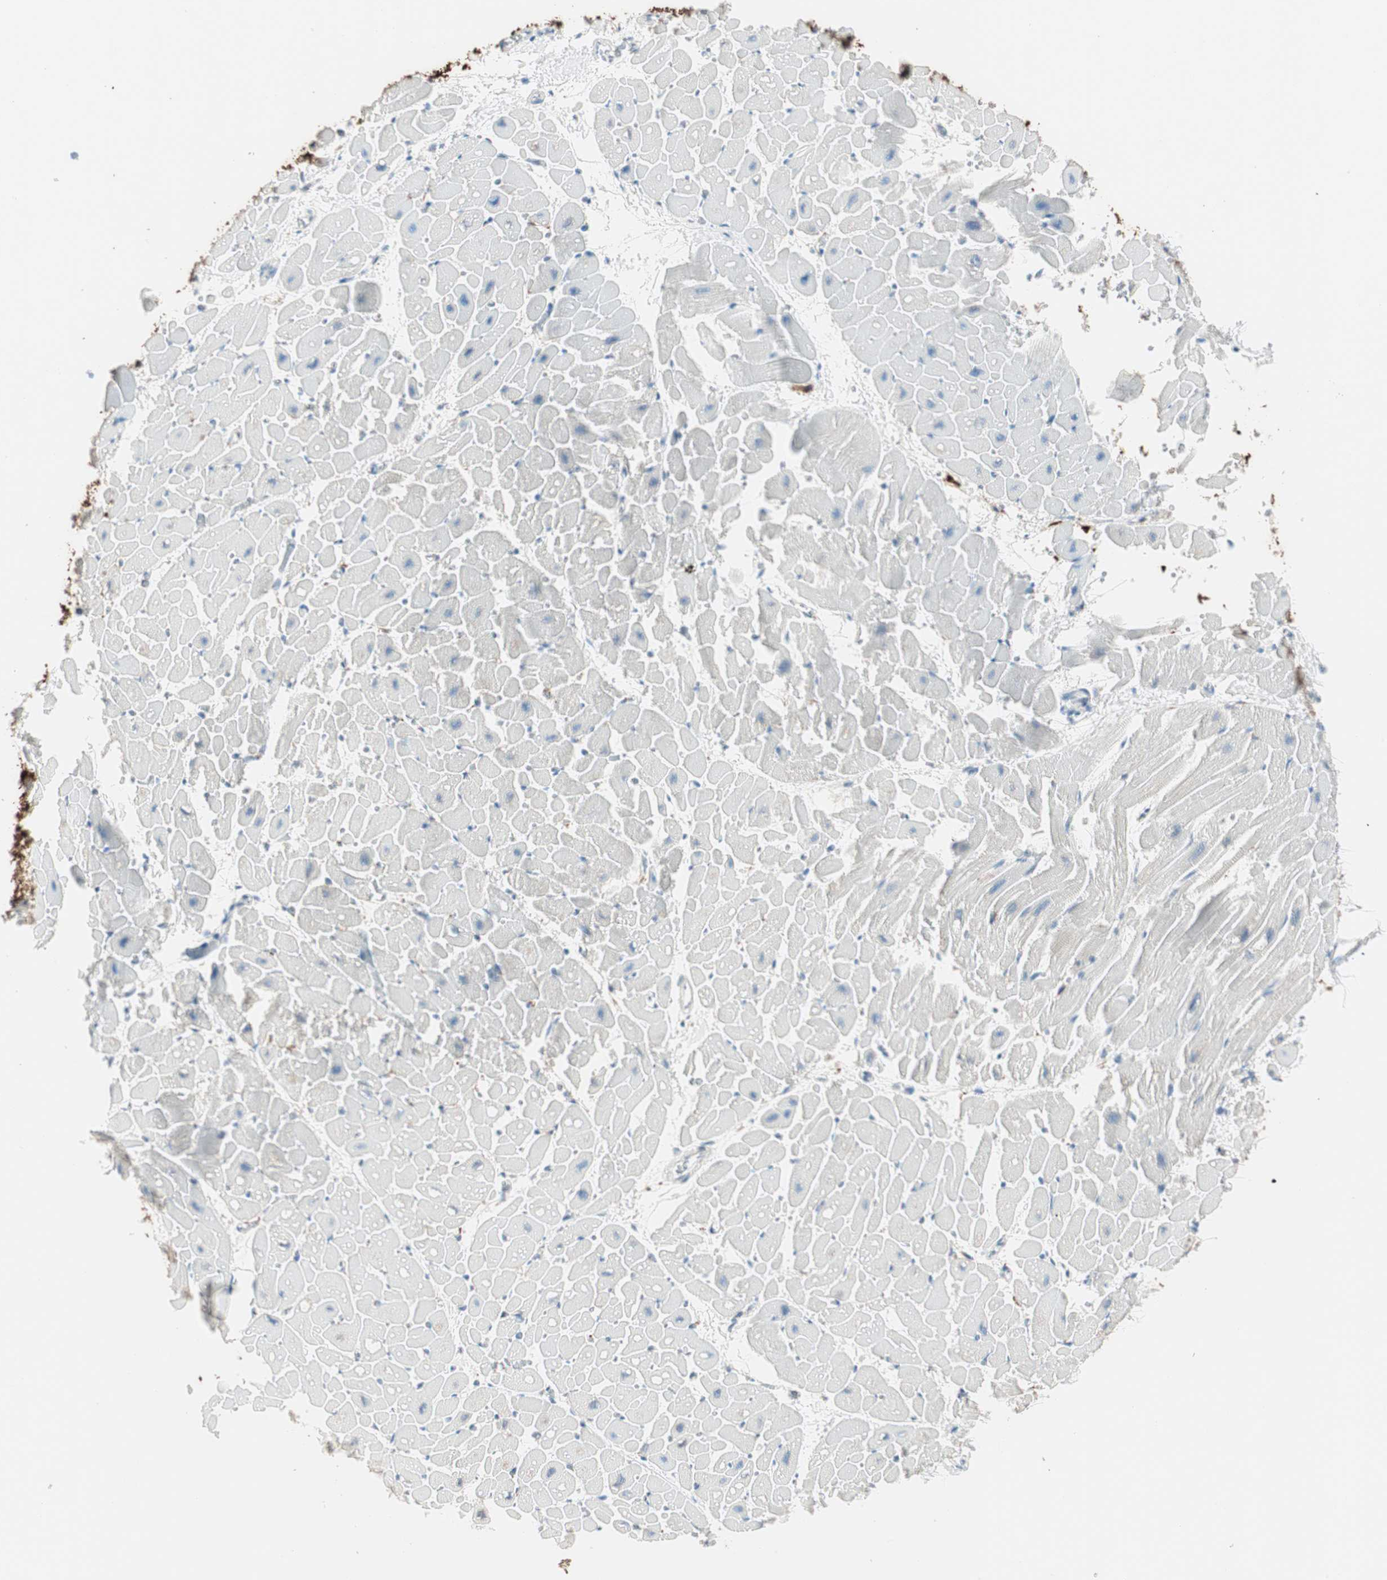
{"staining": {"intensity": "negative", "quantity": "none", "location": "none"}, "tissue": "heart muscle", "cell_type": "Cardiomyocytes", "image_type": "normal", "snomed": [{"axis": "morphology", "description": "Normal tissue, NOS"}, {"axis": "topography", "description": "Heart"}], "caption": "The image displays no staining of cardiomyocytes in unremarkable heart muscle.", "gene": "GNAO1", "patient": {"sex": "male", "age": 45}}